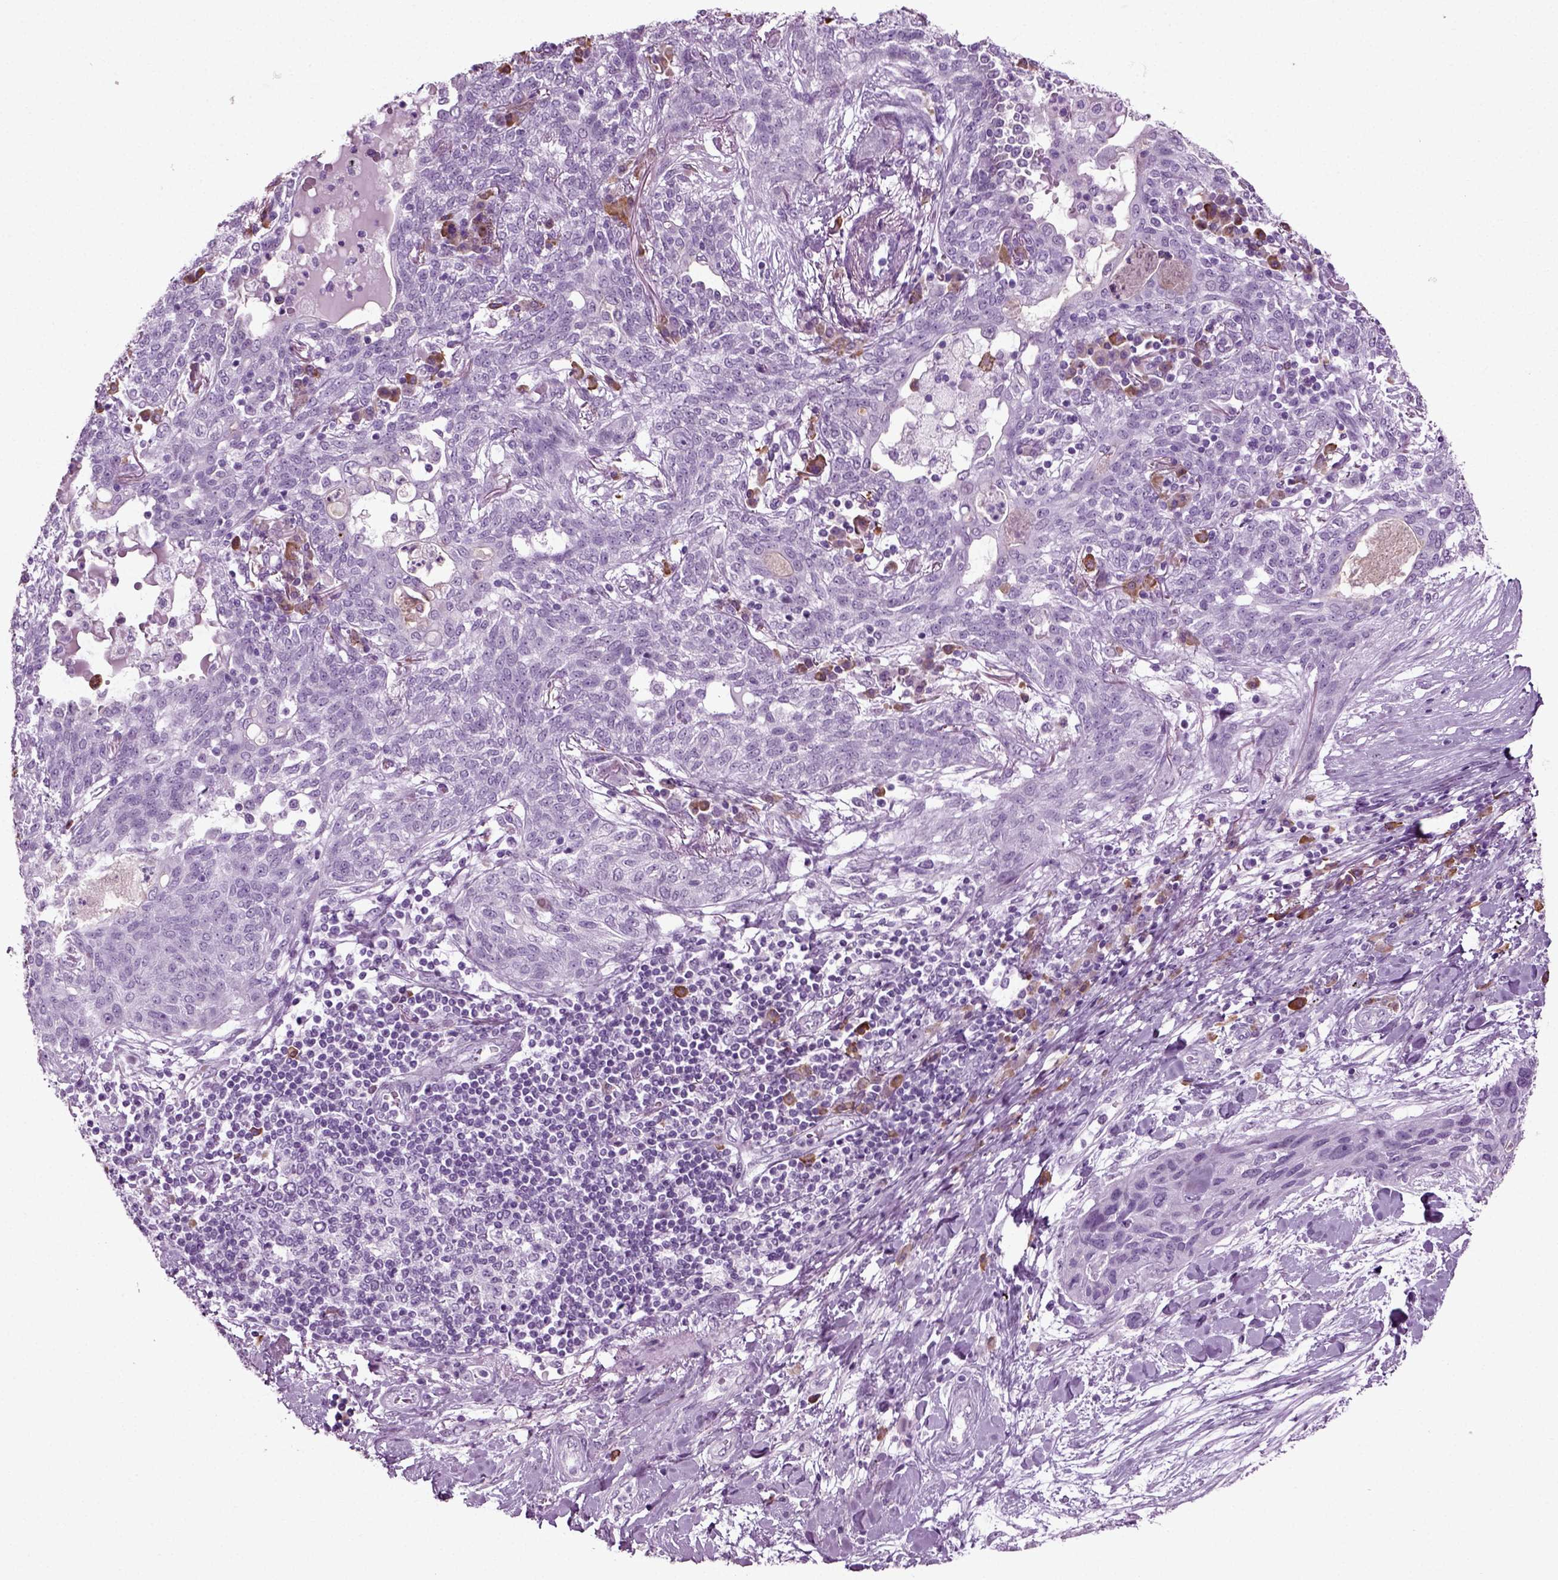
{"staining": {"intensity": "negative", "quantity": "none", "location": "none"}, "tissue": "lung cancer", "cell_type": "Tumor cells", "image_type": "cancer", "snomed": [{"axis": "morphology", "description": "Squamous cell carcinoma, NOS"}, {"axis": "topography", "description": "Lung"}], "caption": "Tumor cells show no significant protein staining in lung squamous cell carcinoma.", "gene": "SLC26A8", "patient": {"sex": "female", "age": 70}}